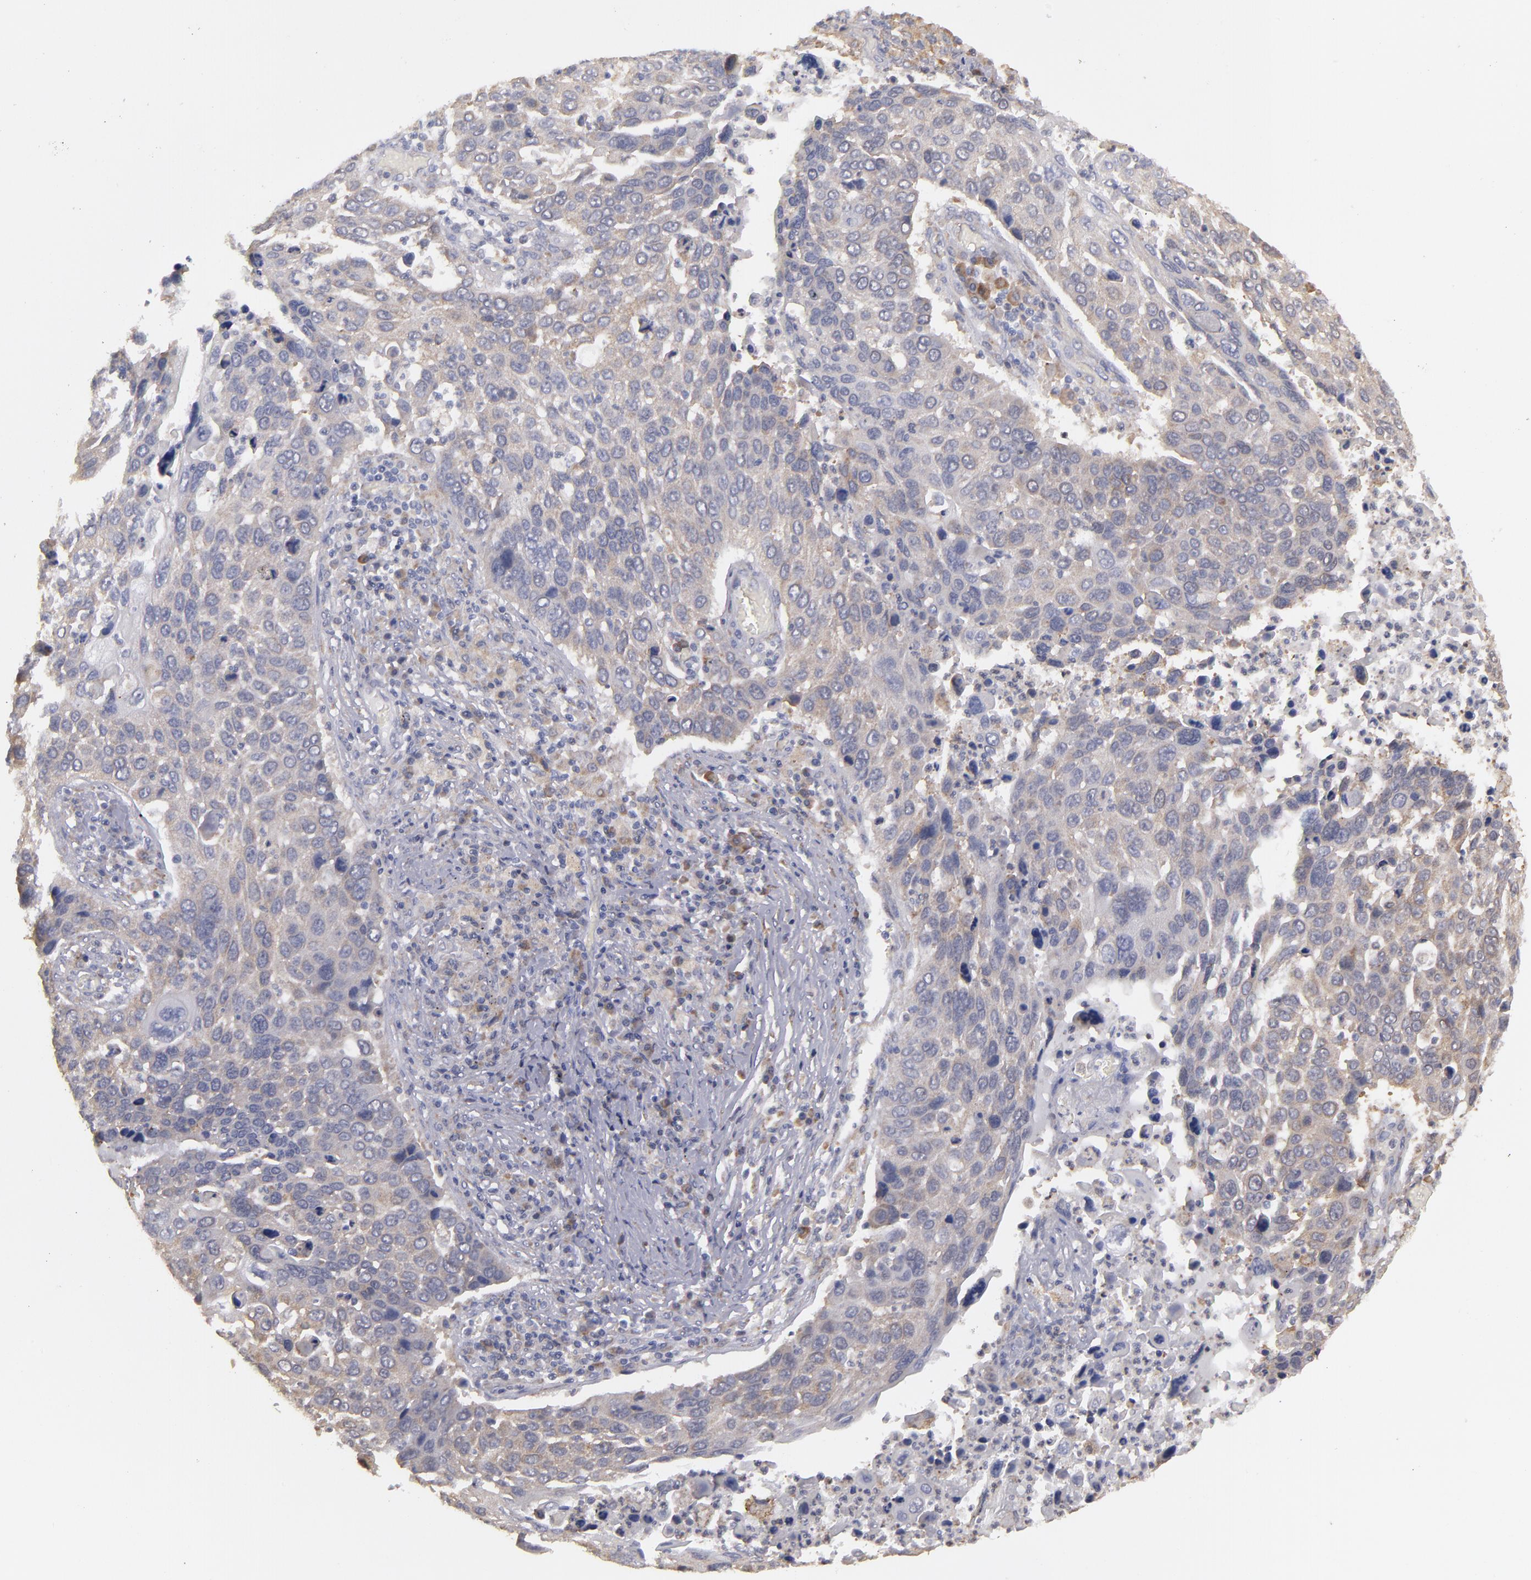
{"staining": {"intensity": "moderate", "quantity": ">75%", "location": "cytoplasmic/membranous"}, "tissue": "lung cancer", "cell_type": "Tumor cells", "image_type": "cancer", "snomed": [{"axis": "morphology", "description": "Squamous cell carcinoma, NOS"}, {"axis": "topography", "description": "Lung"}], "caption": "A histopathology image of human lung squamous cell carcinoma stained for a protein shows moderate cytoplasmic/membranous brown staining in tumor cells.", "gene": "MTHFD1", "patient": {"sex": "male", "age": 68}}